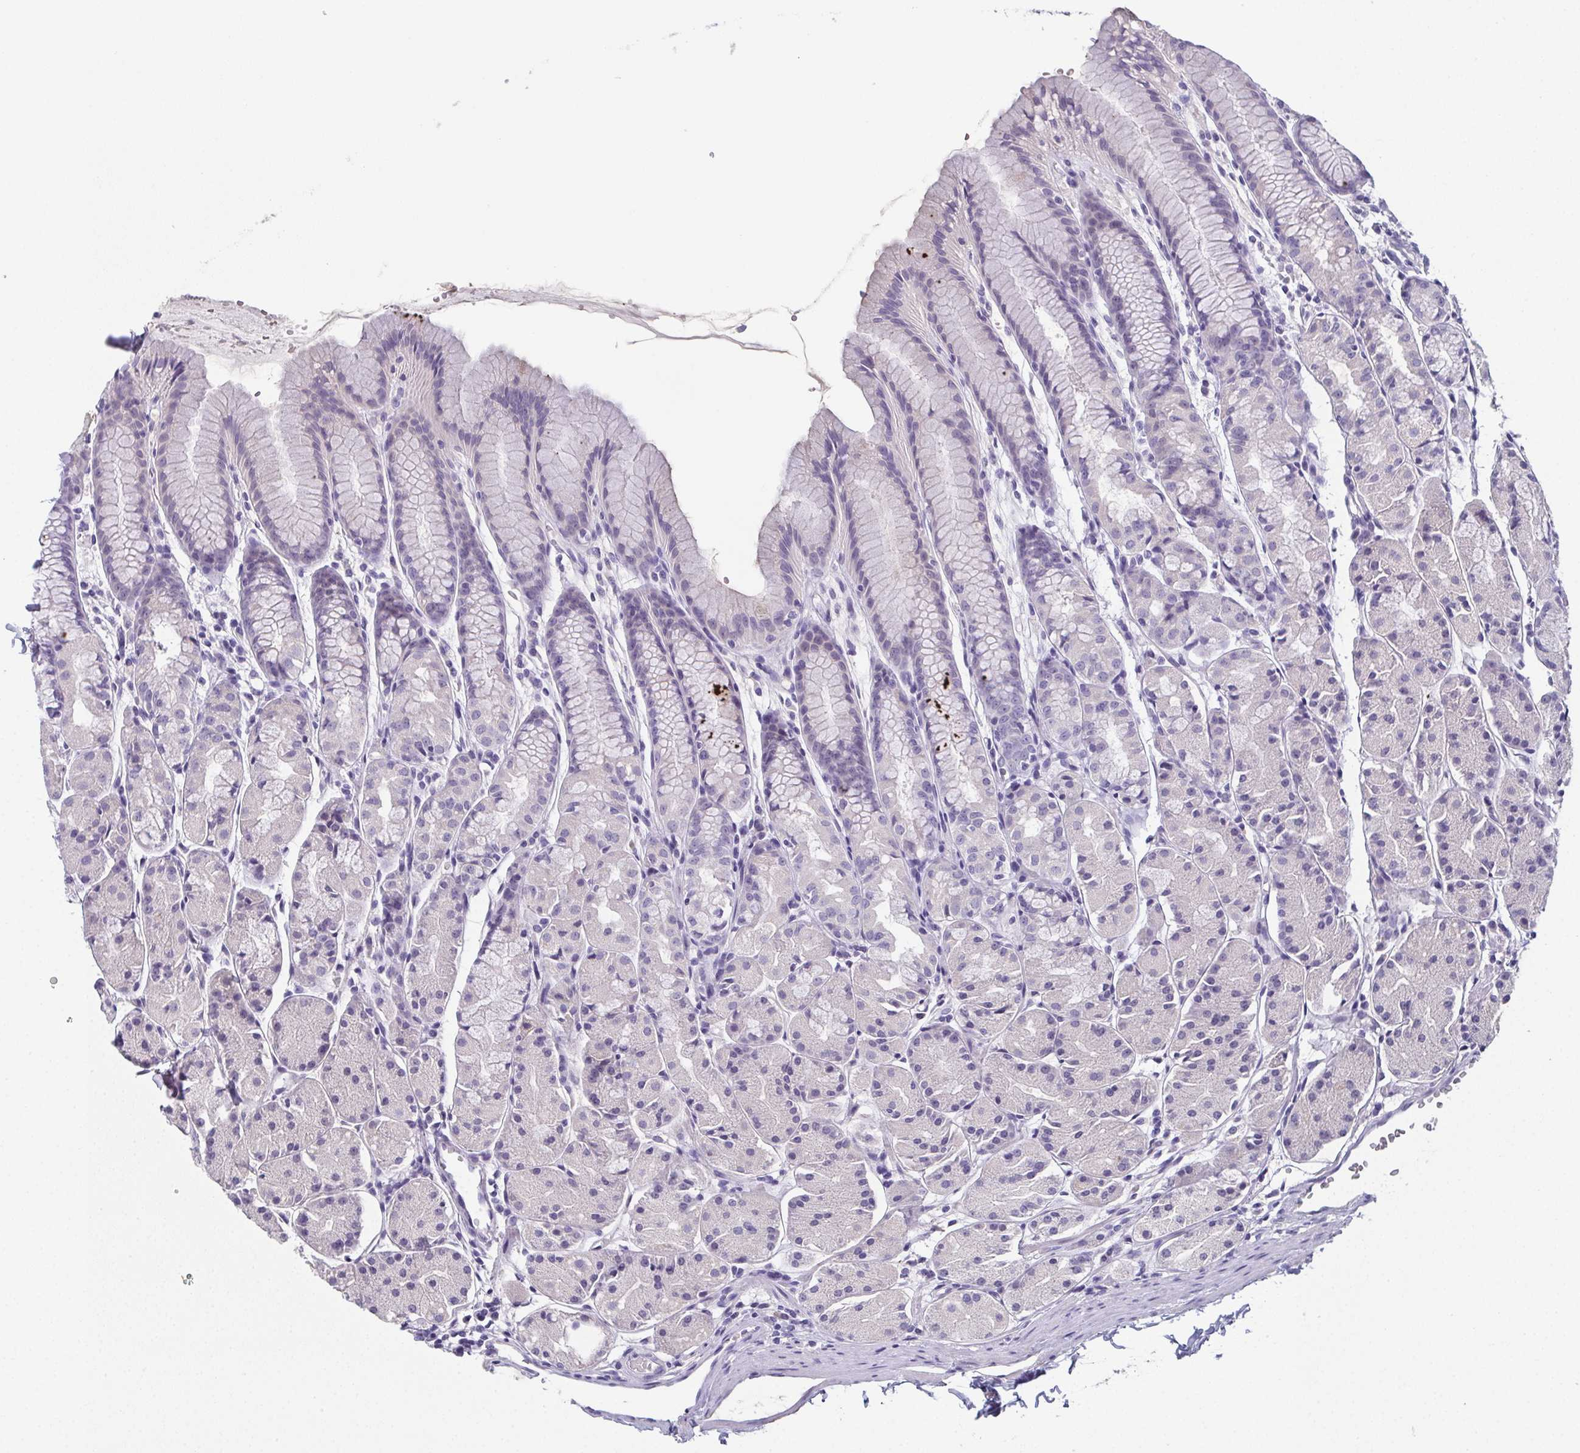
{"staining": {"intensity": "negative", "quantity": "none", "location": "none"}, "tissue": "stomach", "cell_type": "Glandular cells", "image_type": "normal", "snomed": [{"axis": "morphology", "description": "Normal tissue, NOS"}, {"axis": "topography", "description": "Stomach, upper"}], "caption": "Photomicrograph shows no significant protein staining in glandular cells of unremarkable stomach. Nuclei are stained in blue.", "gene": "SLC36A2", "patient": {"sex": "male", "age": 47}}